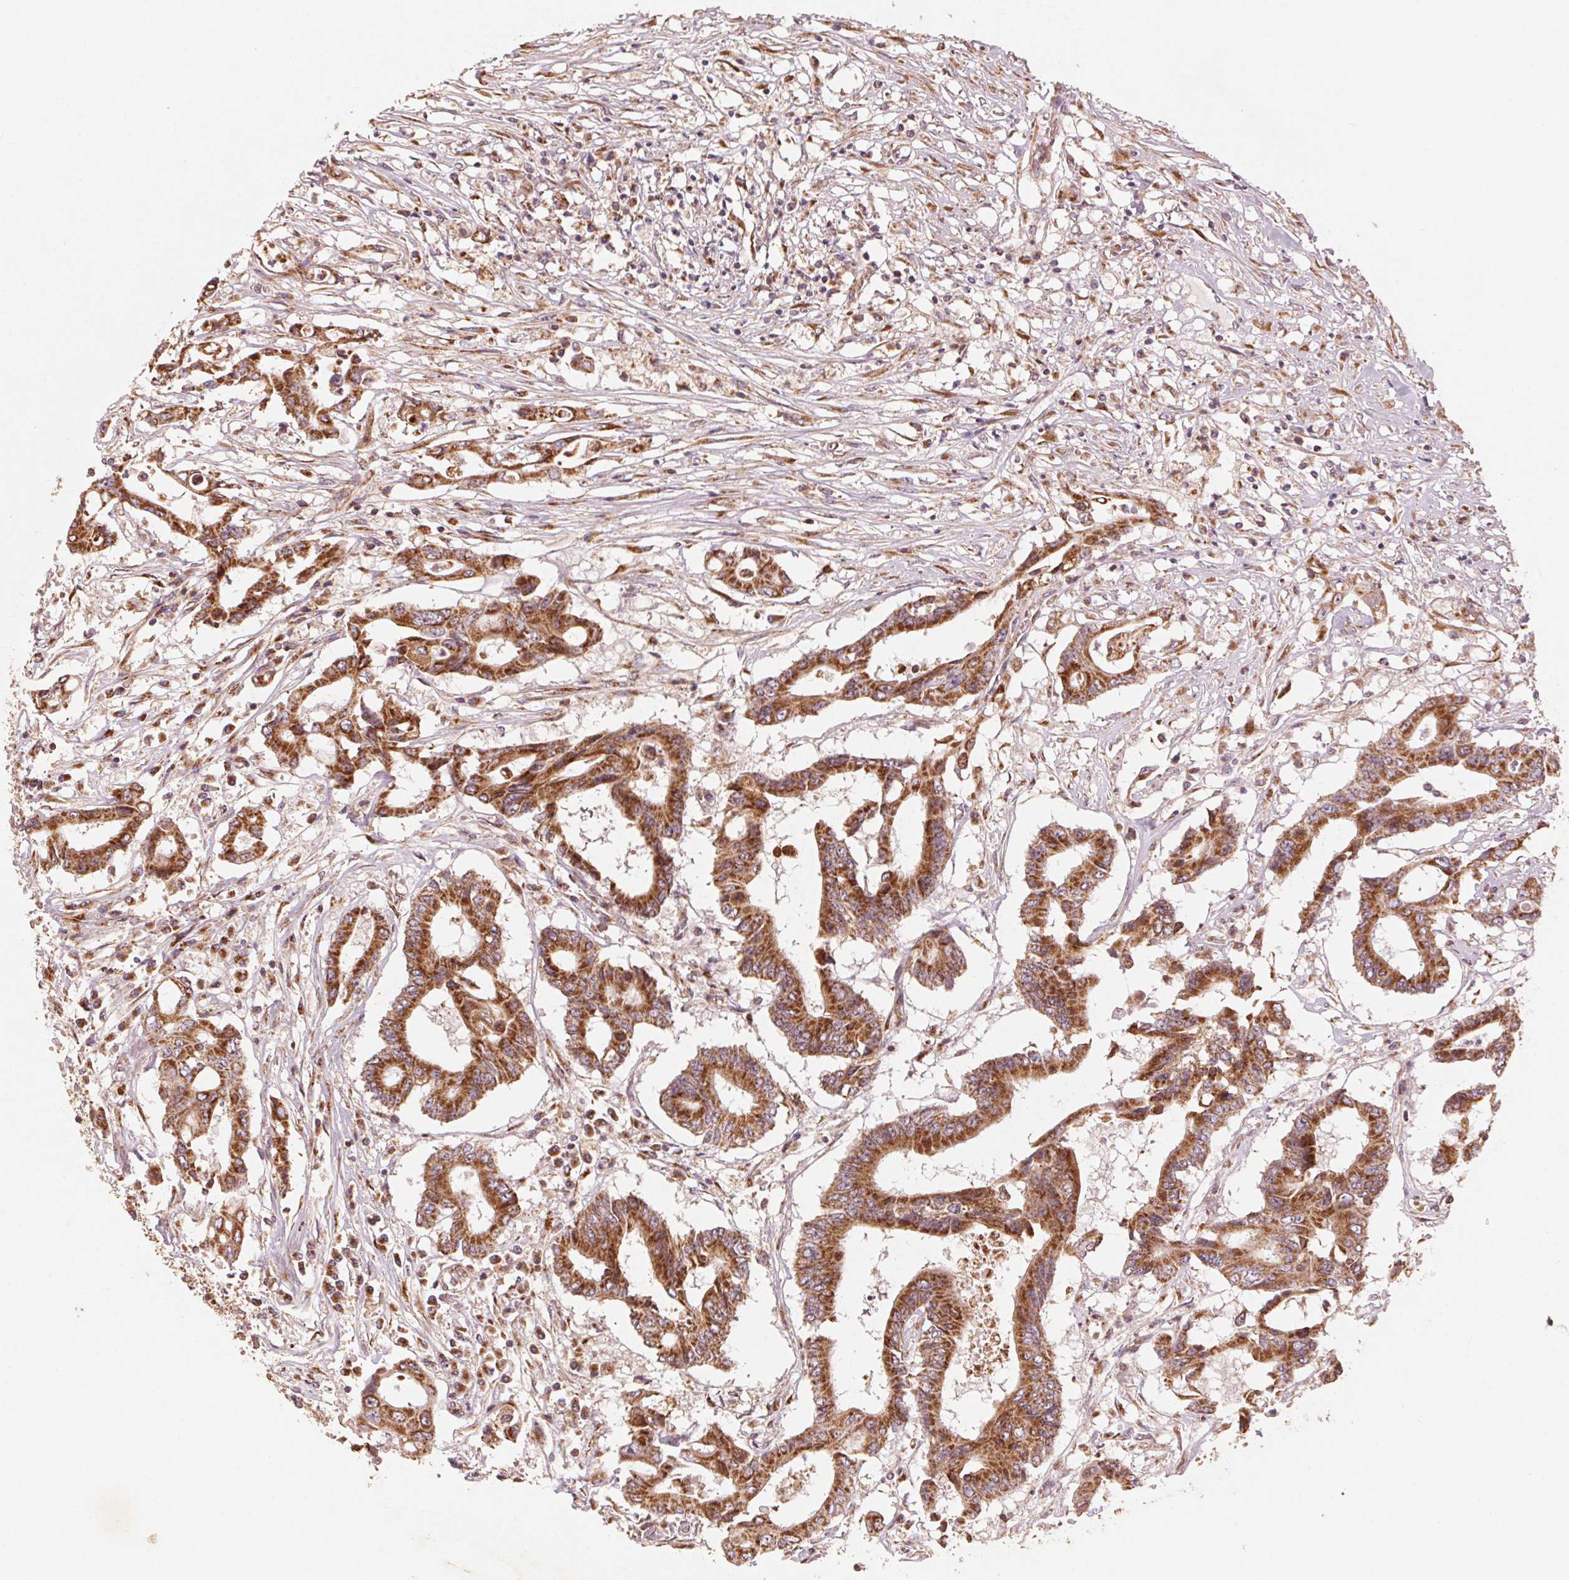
{"staining": {"intensity": "strong", "quantity": ">75%", "location": "cytoplasmic/membranous"}, "tissue": "colorectal cancer", "cell_type": "Tumor cells", "image_type": "cancer", "snomed": [{"axis": "morphology", "description": "Adenocarcinoma, NOS"}, {"axis": "topography", "description": "Rectum"}], "caption": "Protein staining of colorectal cancer tissue demonstrates strong cytoplasmic/membranous expression in approximately >75% of tumor cells.", "gene": "TOMM70", "patient": {"sex": "male", "age": 54}}